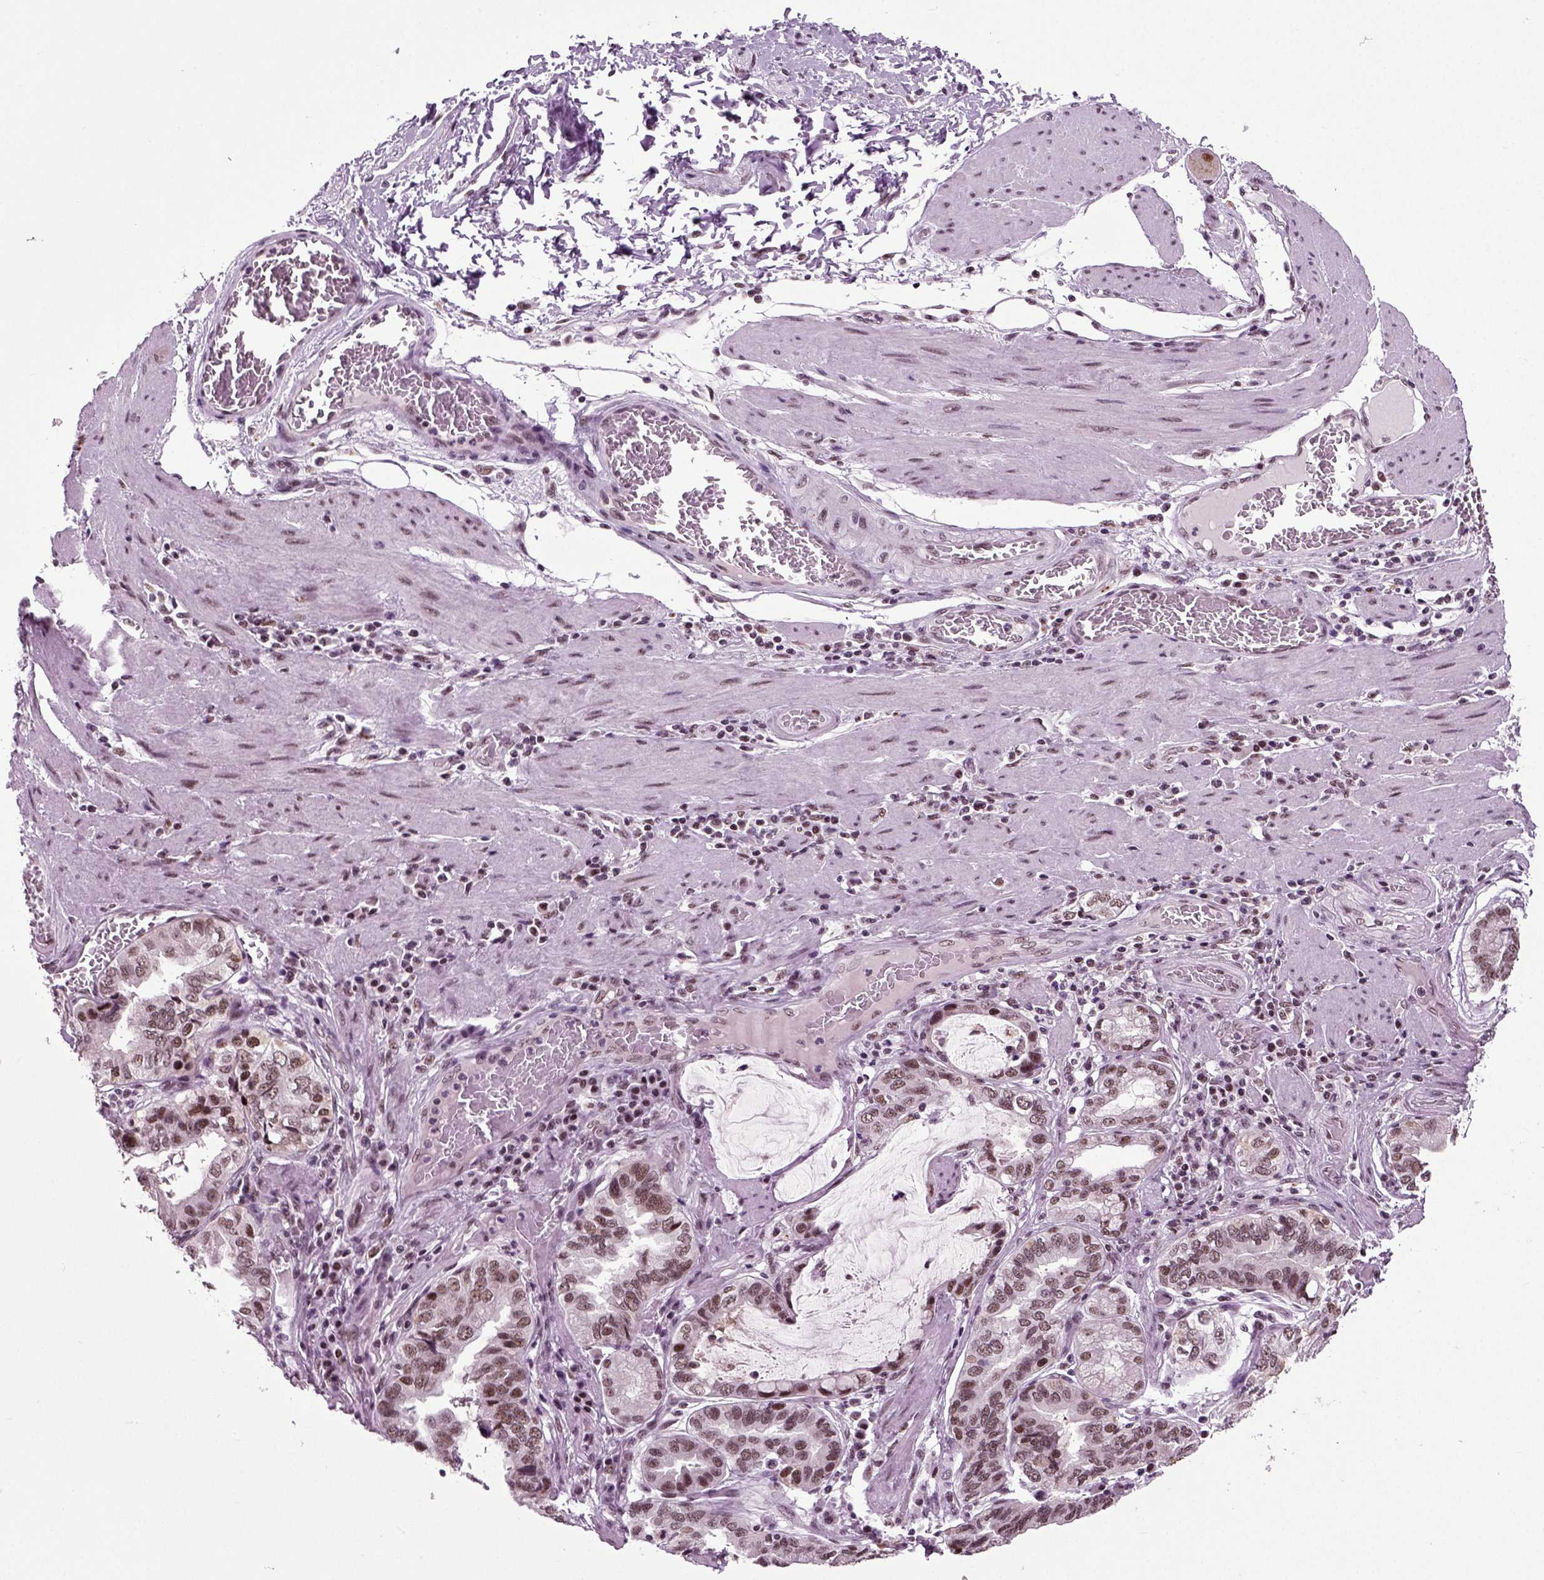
{"staining": {"intensity": "weak", "quantity": "25%-75%", "location": "nuclear"}, "tissue": "stomach cancer", "cell_type": "Tumor cells", "image_type": "cancer", "snomed": [{"axis": "morphology", "description": "Adenocarcinoma, NOS"}, {"axis": "topography", "description": "Stomach, lower"}], "caption": "This image reveals IHC staining of stomach adenocarcinoma, with low weak nuclear positivity in approximately 25%-75% of tumor cells.", "gene": "RCOR3", "patient": {"sex": "female", "age": 76}}